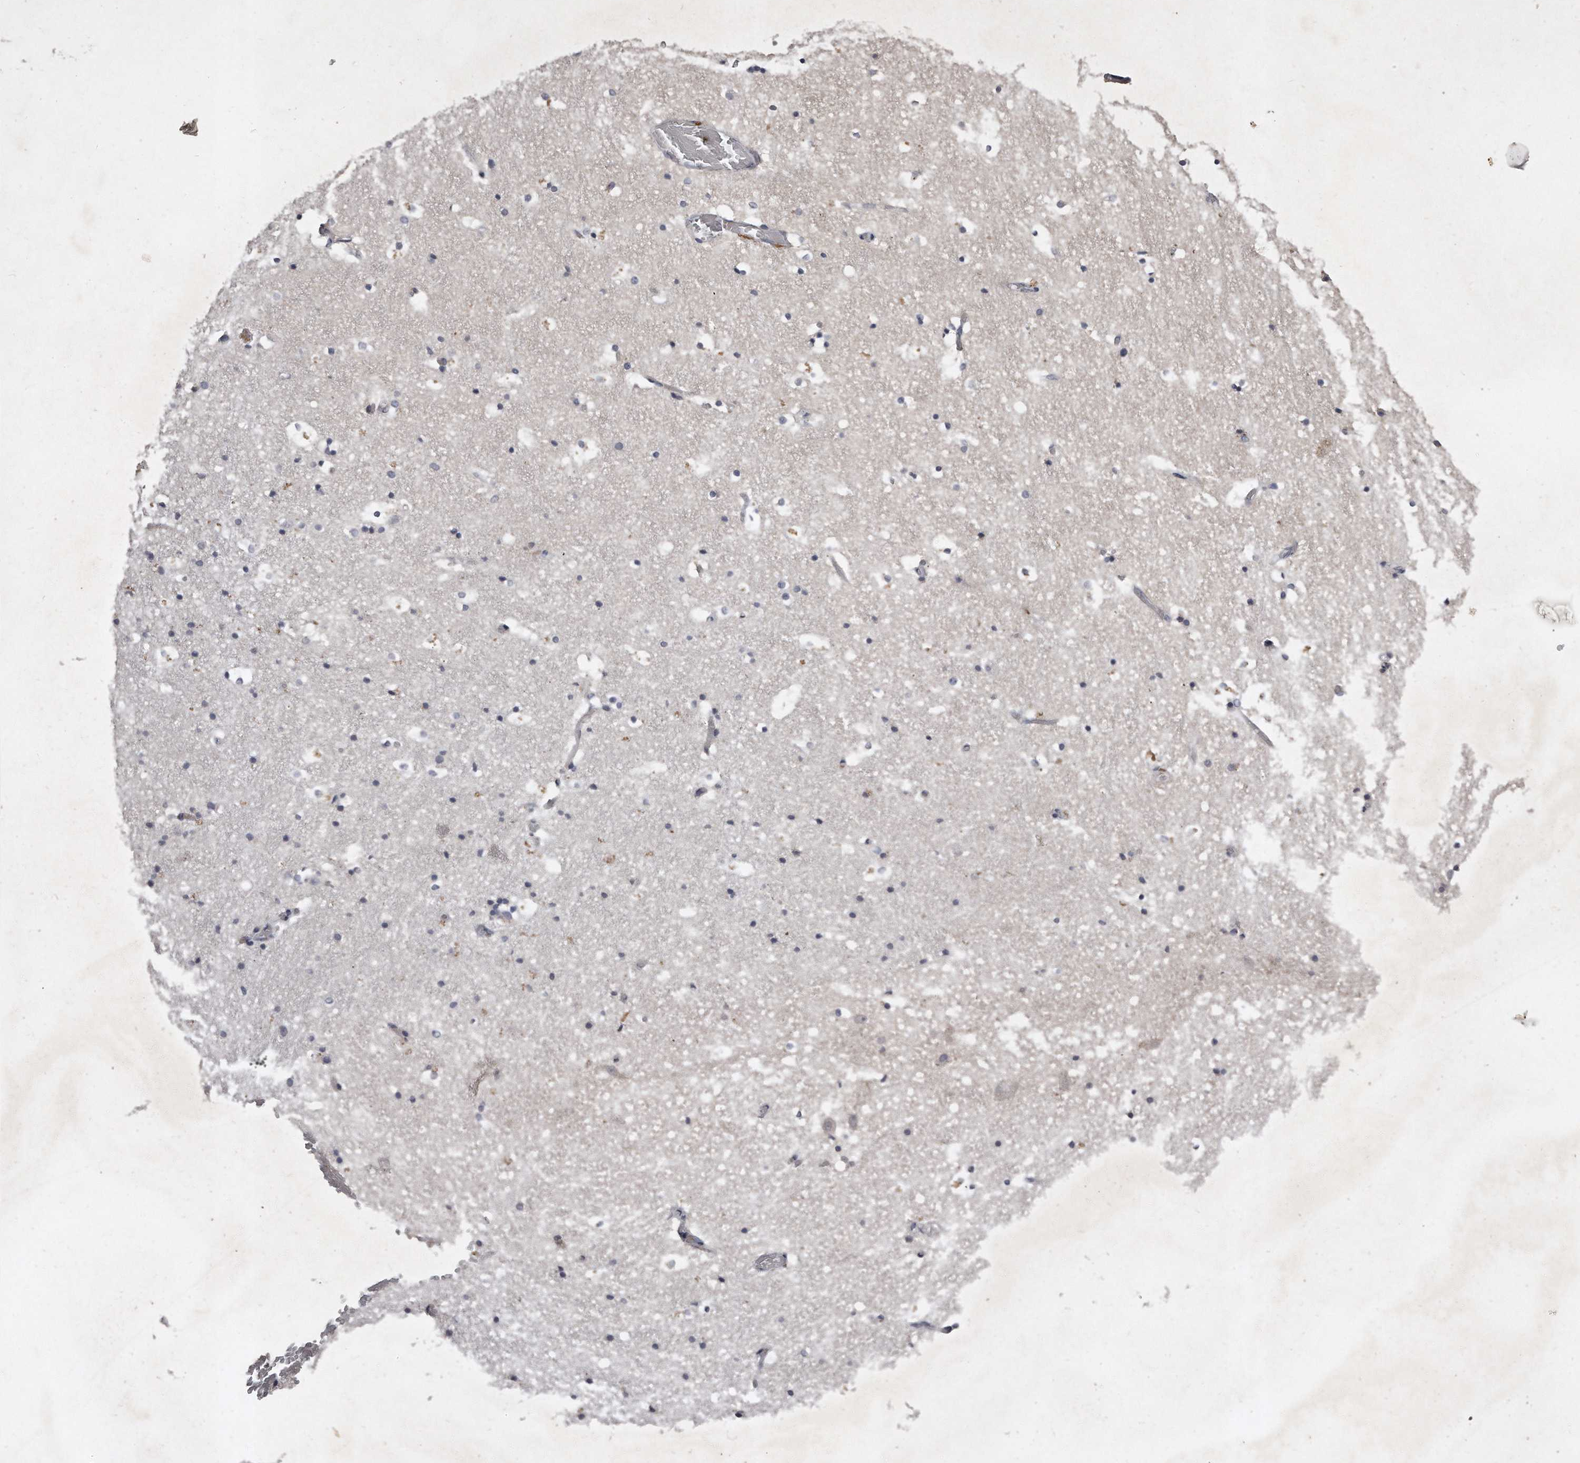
{"staining": {"intensity": "weak", "quantity": "<25%", "location": "cytoplasmic/membranous"}, "tissue": "hippocampus", "cell_type": "Glial cells", "image_type": "normal", "snomed": [{"axis": "morphology", "description": "Normal tissue, NOS"}, {"axis": "topography", "description": "Hippocampus"}], "caption": "Unremarkable hippocampus was stained to show a protein in brown. There is no significant staining in glial cells. Nuclei are stained in blue.", "gene": "TECR", "patient": {"sex": "female", "age": 52}}